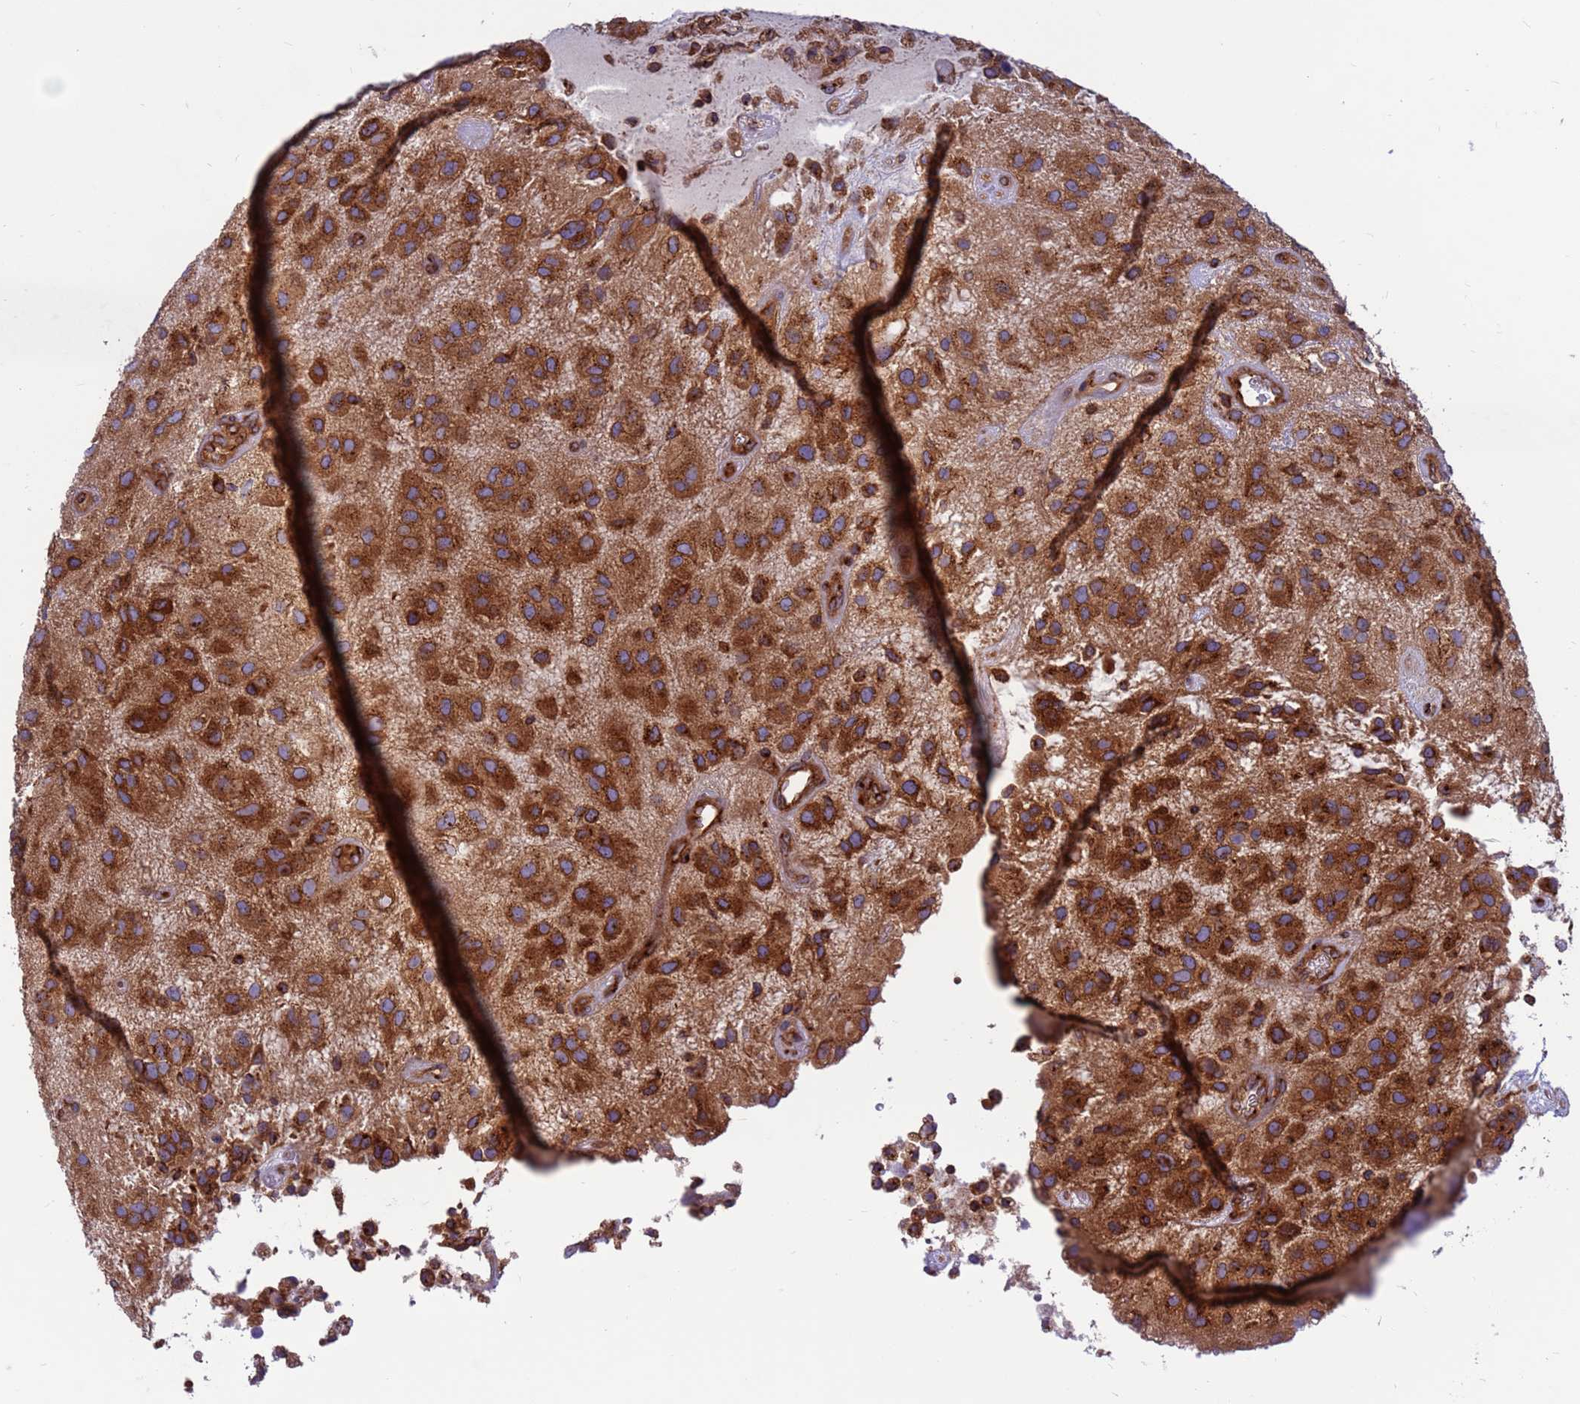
{"staining": {"intensity": "strong", "quantity": ">75%", "location": "cytoplasmic/membranous"}, "tissue": "glioma", "cell_type": "Tumor cells", "image_type": "cancer", "snomed": [{"axis": "morphology", "description": "Glioma, malignant, Low grade"}, {"axis": "topography", "description": "Brain"}], "caption": "Strong cytoplasmic/membranous expression for a protein is present in about >75% of tumor cells of glioma using immunohistochemistry.", "gene": "ZC3HAV1", "patient": {"sex": "male", "age": 66}}